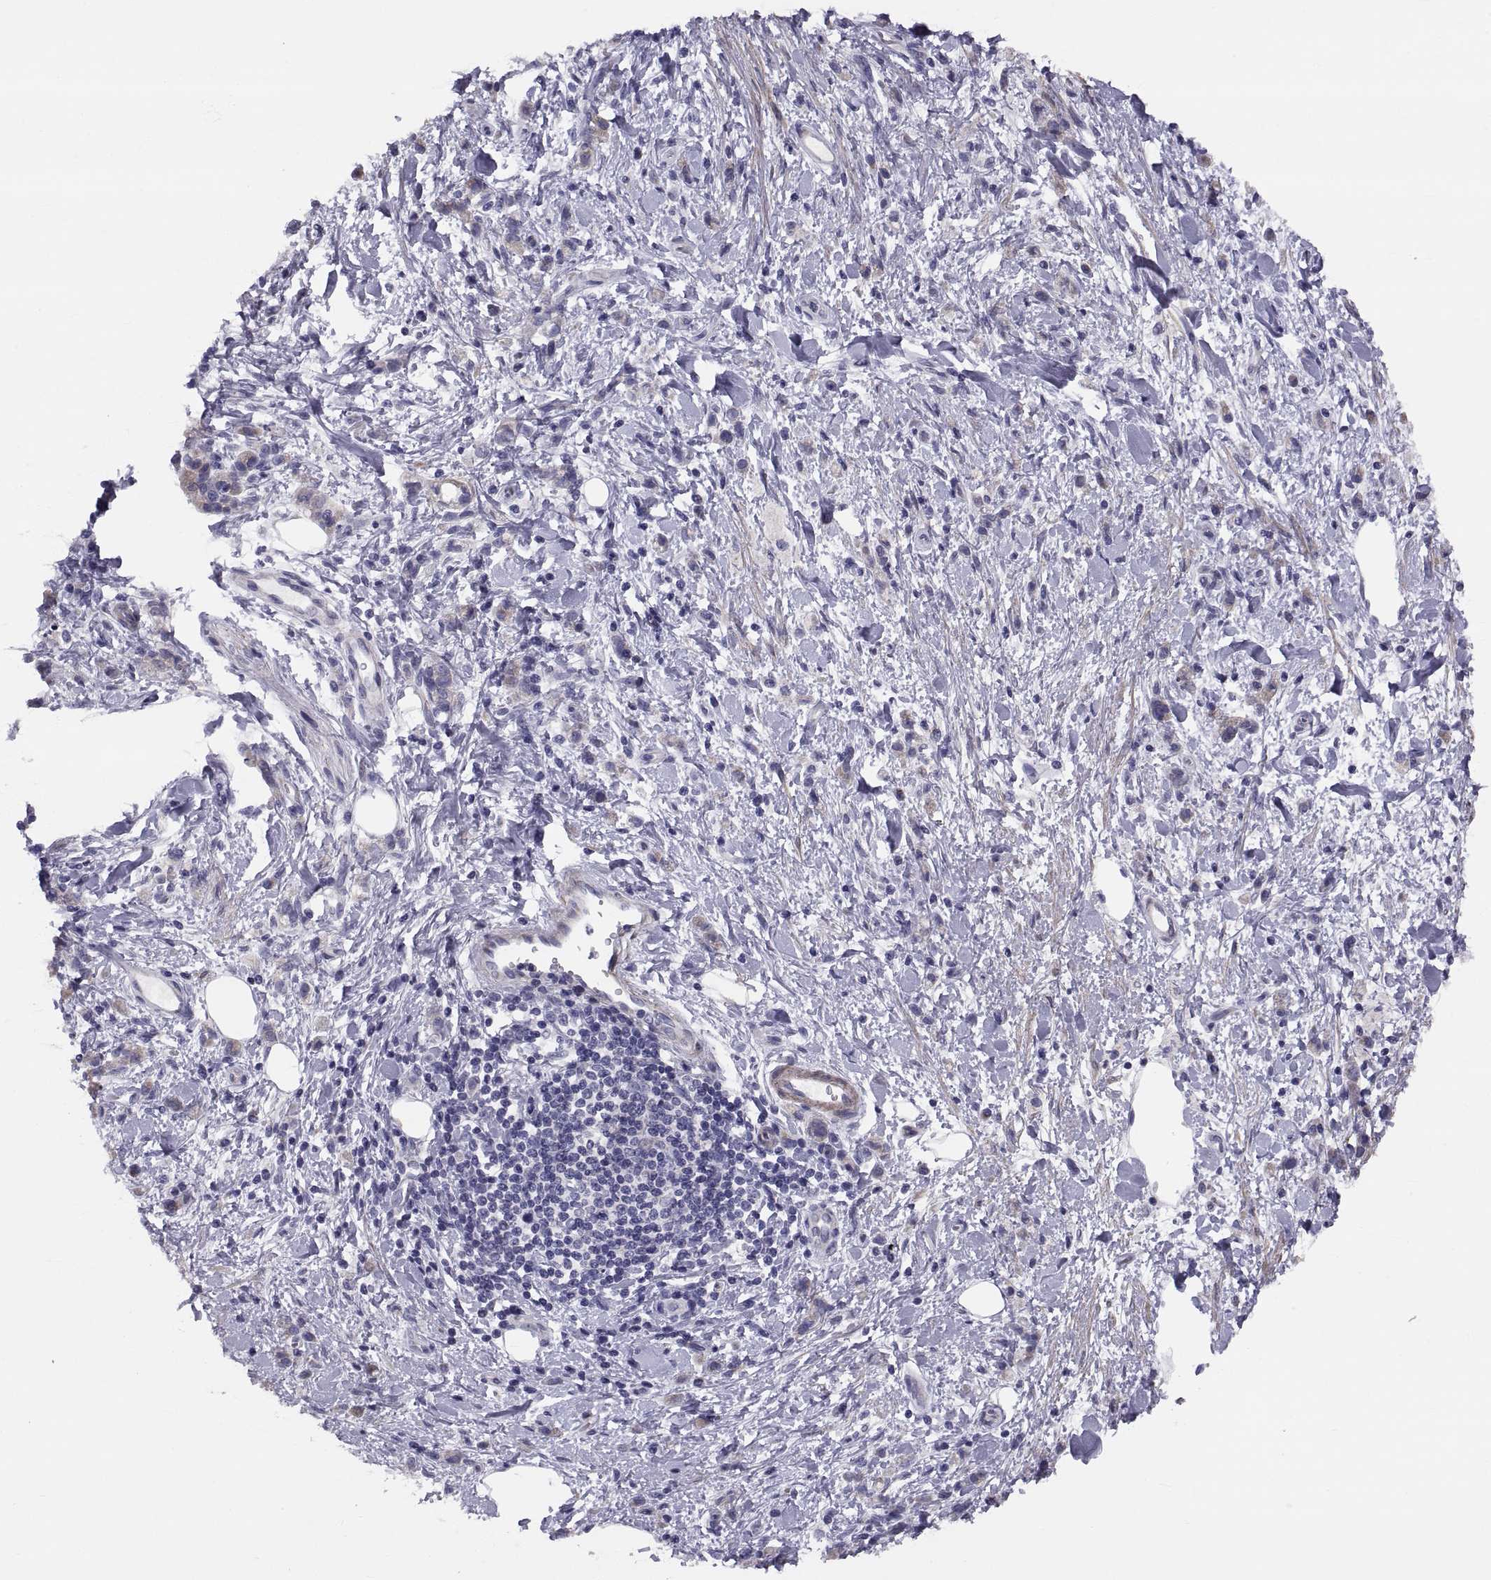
{"staining": {"intensity": "moderate", "quantity": "<25%", "location": "cytoplasmic/membranous"}, "tissue": "stomach cancer", "cell_type": "Tumor cells", "image_type": "cancer", "snomed": [{"axis": "morphology", "description": "Adenocarcinoma, NOS"}, {"axis": "topography", "description": "Stomach"}], "caption": "A brown stain highlights moderate cytoplasmic/membranous expression of a protein in stomach cancer (adenocarcinoma) tumor cells. (DAB (3,3'-diaminobenzidine) = brown stain, brightfield microscopy at high magnification).", "gene": "ANO1", "patient": {"sex": "male", "age": 77}}